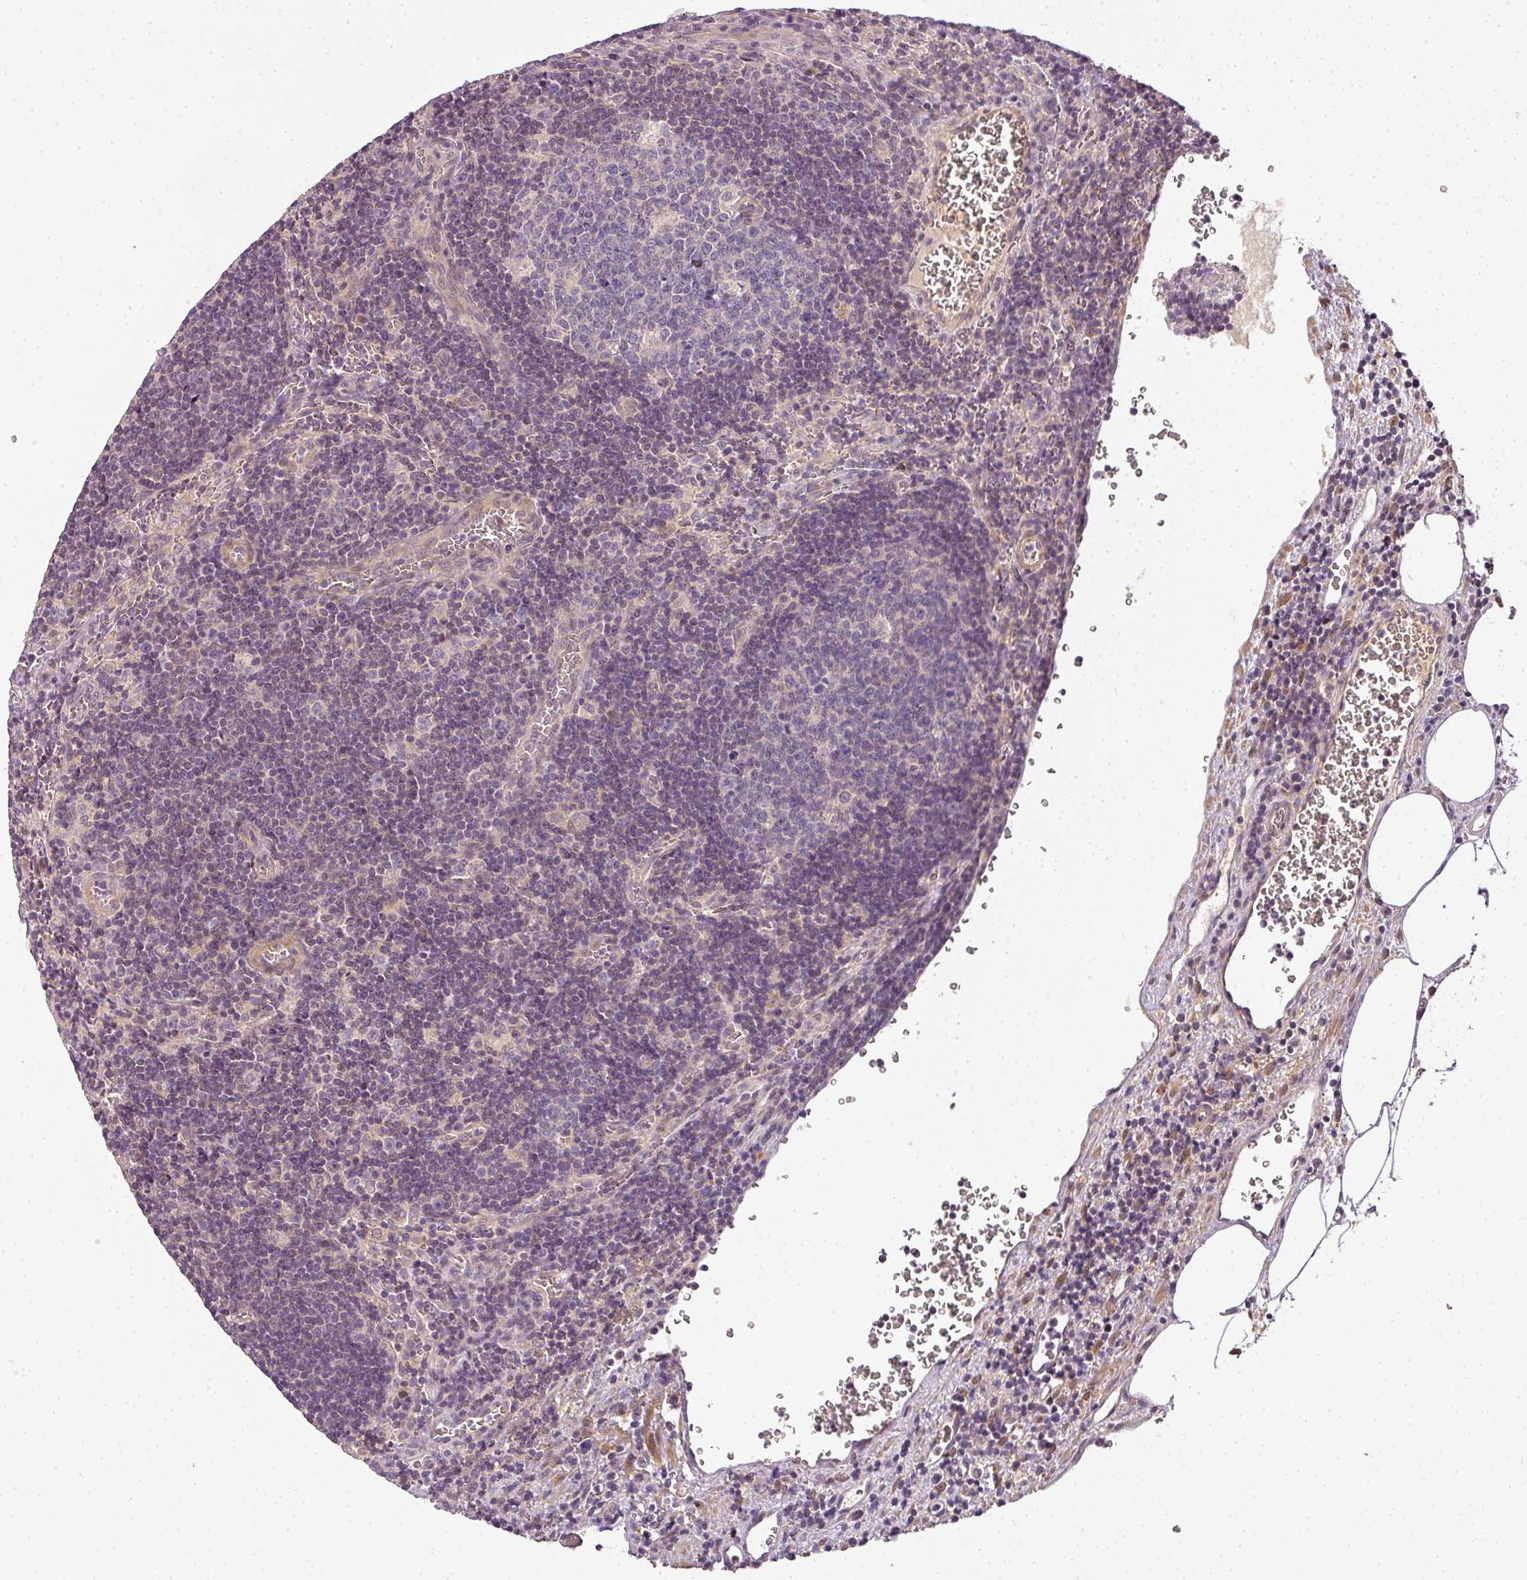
{"staining": {"intensity": "negative", "quantity": "none", "location": "none"}, "tissue": "lymph node", "cell_type": "Germinal center cells", "image_type": "normal", "snomed": [{"axis": "morphology", "description": "Normal tissue, NOS"}, {"axis": "topography", "description": "Lymph node"}], "caption": "The photomicrograph demonstrates no significant positivity in germinal center cells of lymph node. Nuclei are stained in blue.", "gene": "ADH5", "patient": {"sex": "male", "age": 50}}